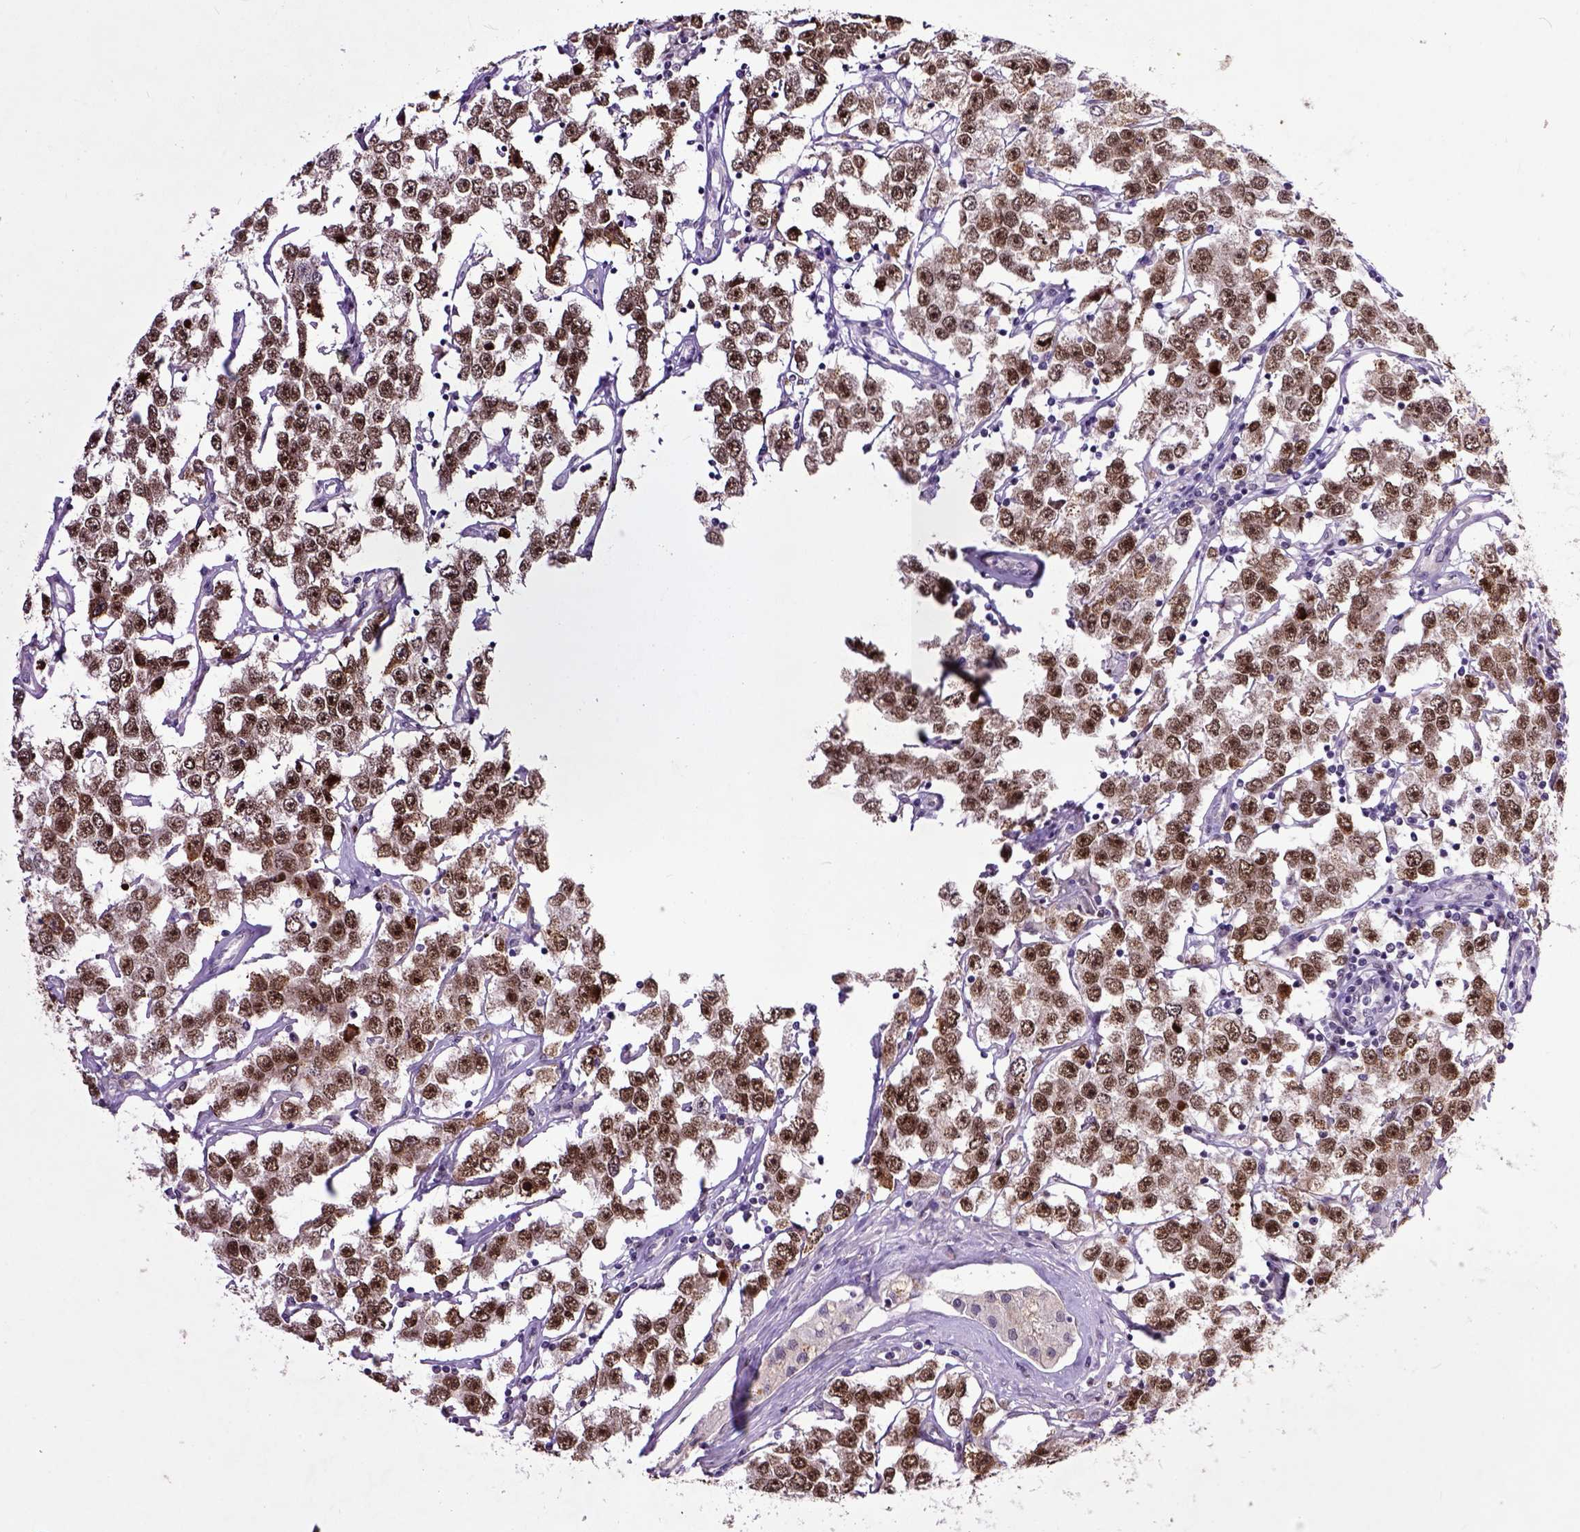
{"staining": {"intensity": "moderate", "quantity": ">75%", "location": "nuclear"}, "tissue": "testis cancer", "cell_type": "Tumor cells", "image_type": "cancer", "snomed": [{"axis": "morphology", "description": "Seminoma, NOS"}, {"axis": "topography", "description": "Testis"}], "caption": "A brown stain labels moderate nuclear staining of a protein in seminoma (testis) tumor cells. (DAB IHC, brown staining for protein, blue staining for nuclei).", "gene": "RCC2", "patient": {"sex": "male", "age": 52}}